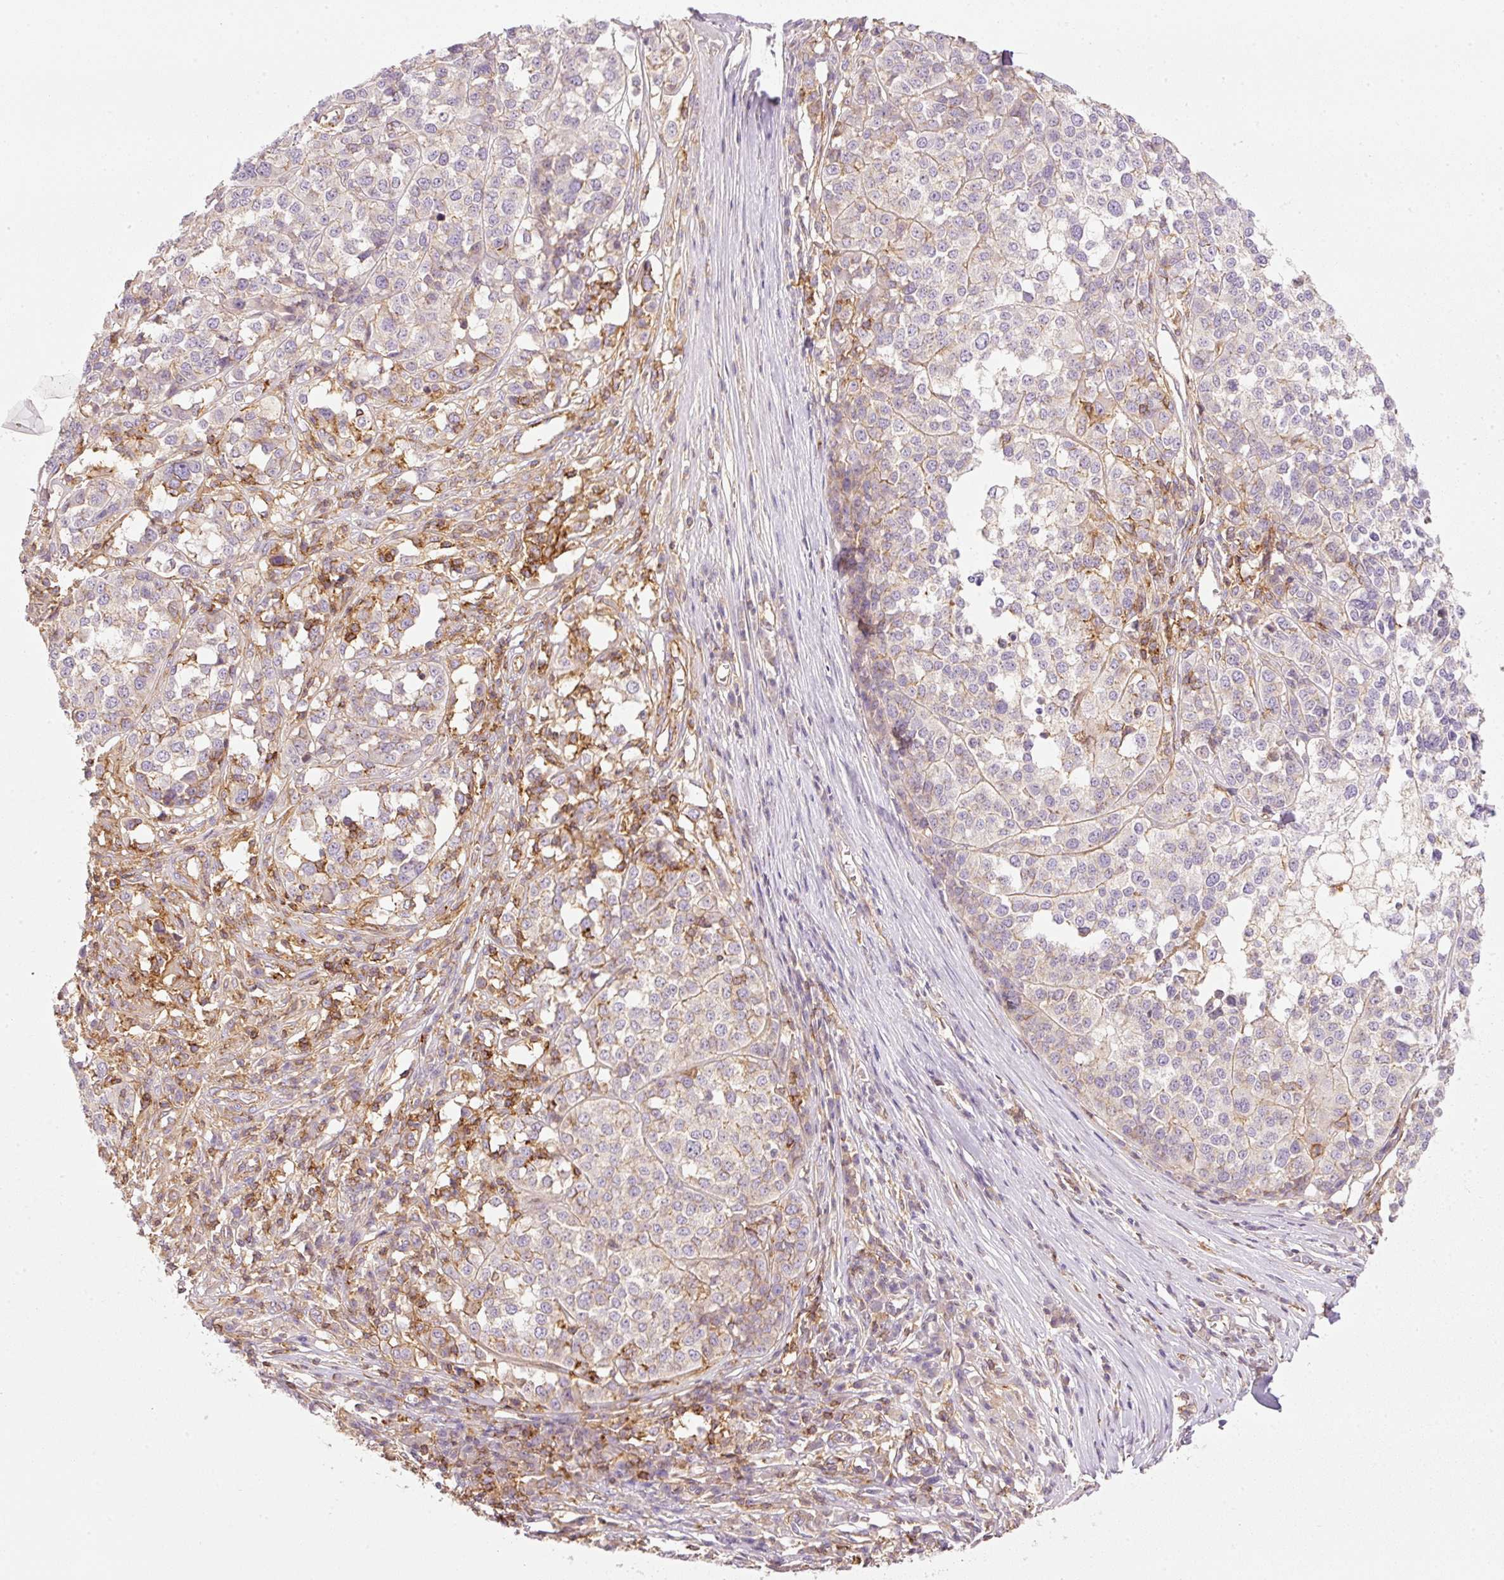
{"staining": {"intensity": "negative", "quantity": "none", "location": "none"}, "tissue": "melanoma", "cell_type": "Tumor cells", "image_type": "cancer", "snomed": [{"axis": "morphology", "description": "Malignant melanoma, Metastatic site"}, {"axis": "topography", "description": "Lymph node"}], "caption": "Tumor cells are negative for brown protein staining in malignant melanoma (metastatic site).", "gene": "SIPA1", "patient": {"sex": "male", "age": 44}}